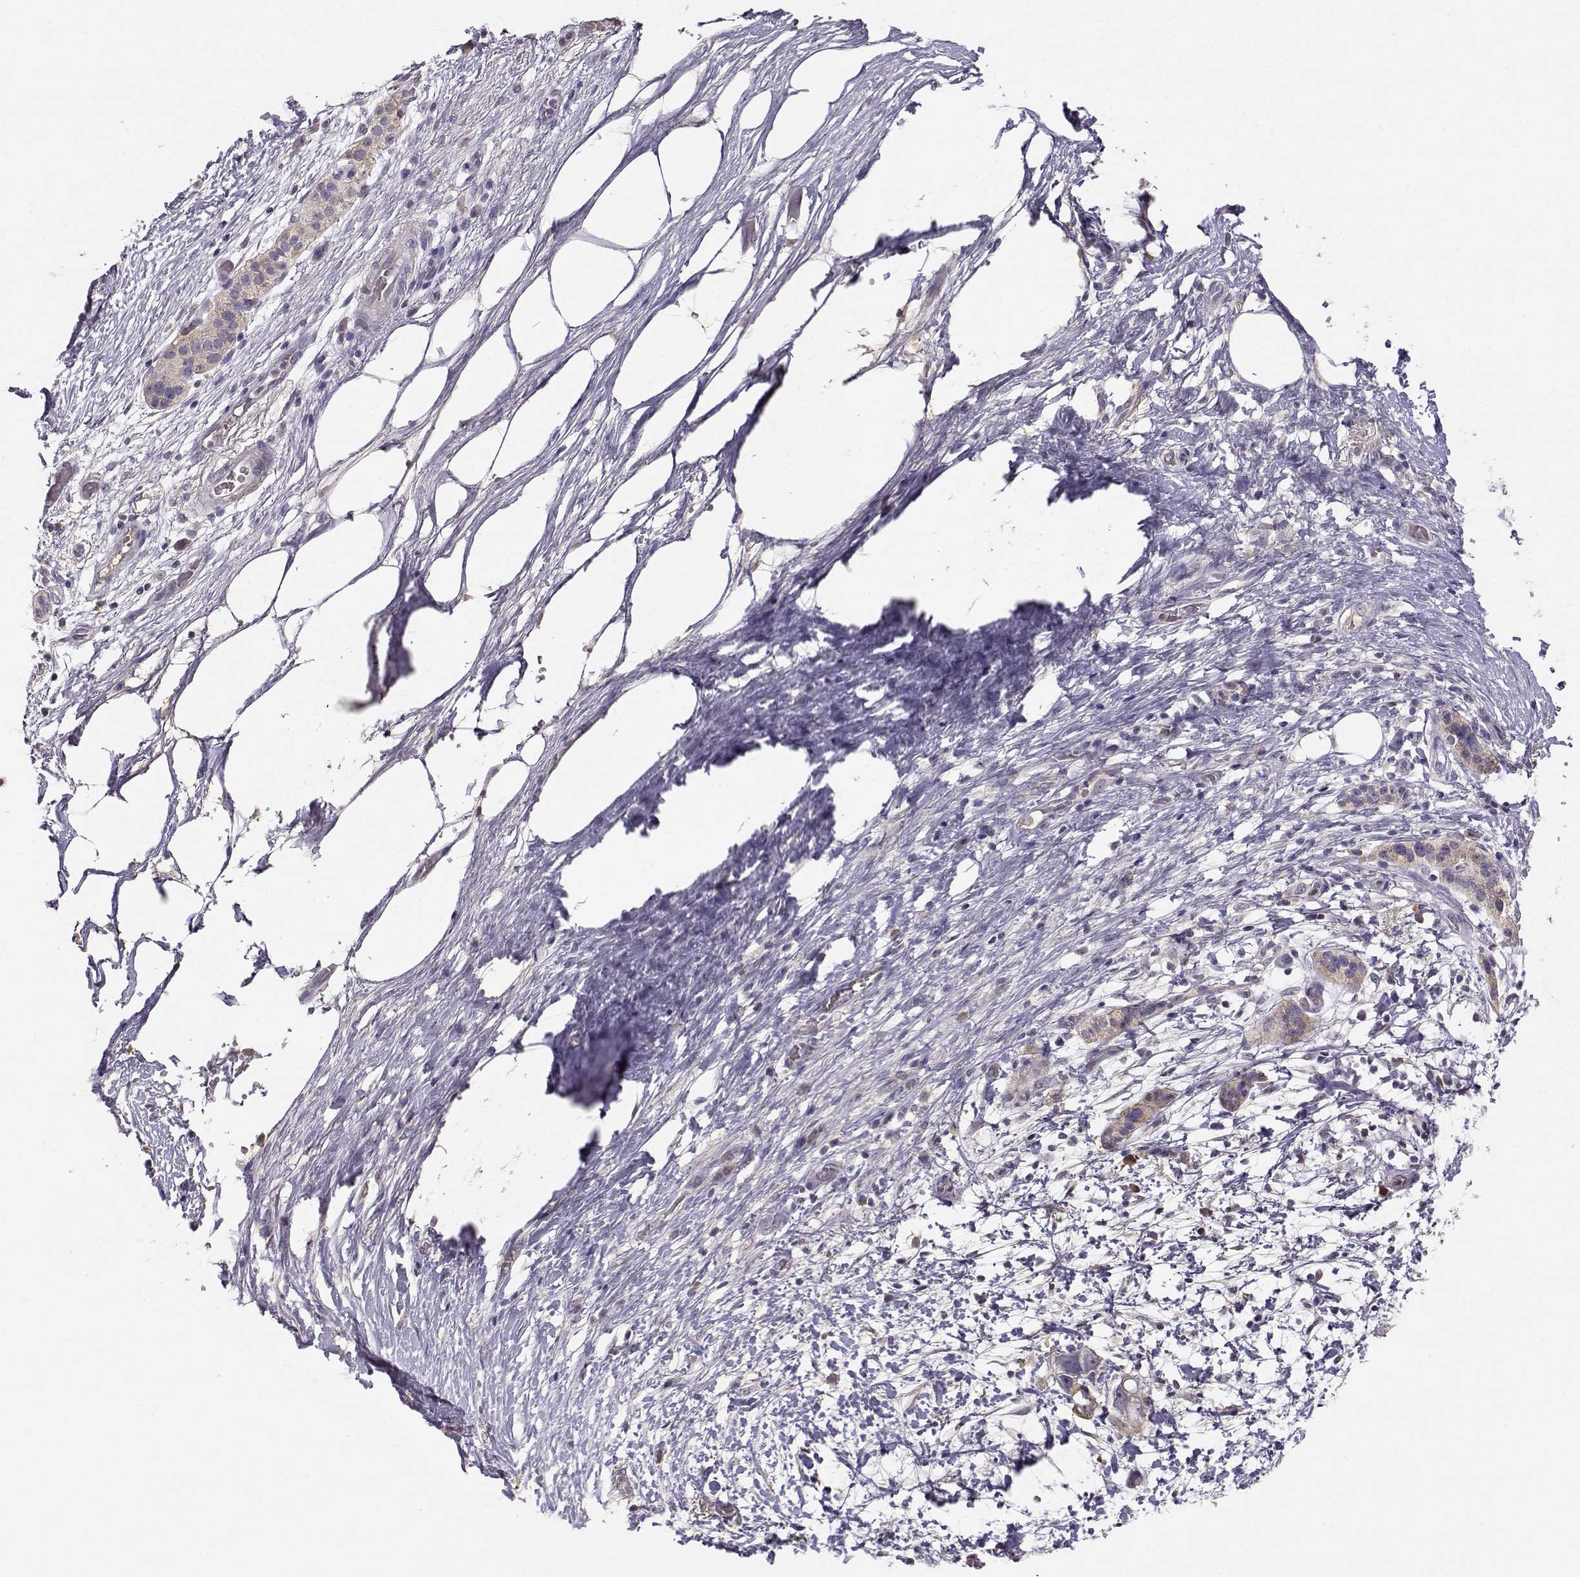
{"staining": {"intensity": "negative", "quantity": "none", "location": "none"}, "tissue": "pancreatic cancer", "cell_type": "Tumor cells", "image_type": "cancer", "snomed": [{"axis": "morphology", "description": "Adenocarcinoma, NOS"}, {"axis": "topography", "description": "Pancreas"}], "caption": "This is a image of IHC staining of pancreatic adenocarcinoma, which shows no staining in tumor cells.", "gene": "TACR1", "patient": {"sex": "female", "age": 72}}